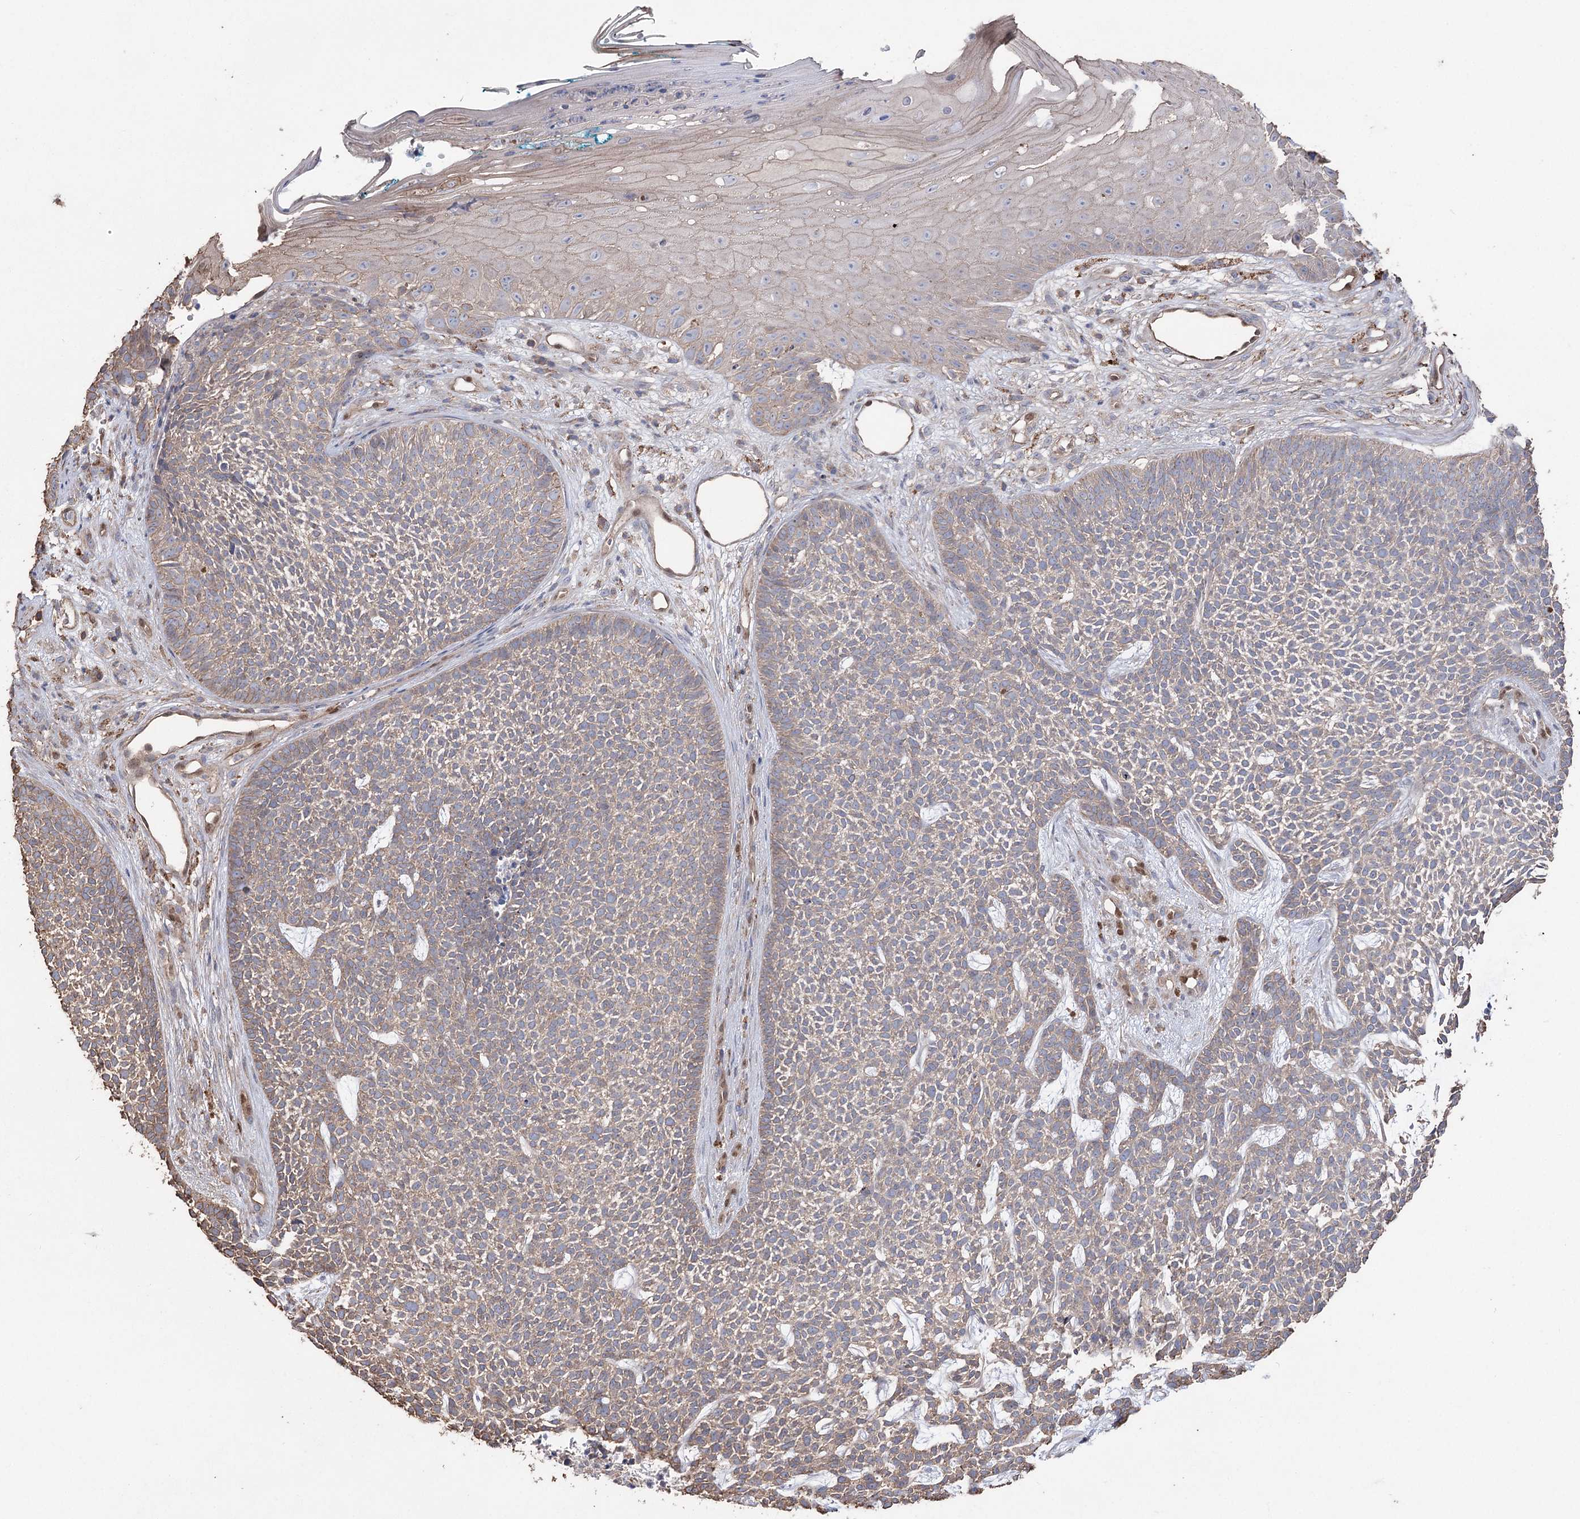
{"staining": {"intensity": "weak", "quantity": "25%-75%", "location": "cytoplasmic/membranous"}, "tissue": "skin cancer", "cell_type": "Tumor cells", "image_type": "cancer", "snomed": [{"axis": "morphology", "description": "Basal cell carcinoma"}, {"axis": "topography", "description": "Skin"}], "caption": "This histopathology image shows IHC staining of human skin cancer, with low weak cytoplasmic/membranous positivity in about 25%-75% of tumor cells.", "gene": "FAM13B", "patient": {"sex": "female", "age": 84}}